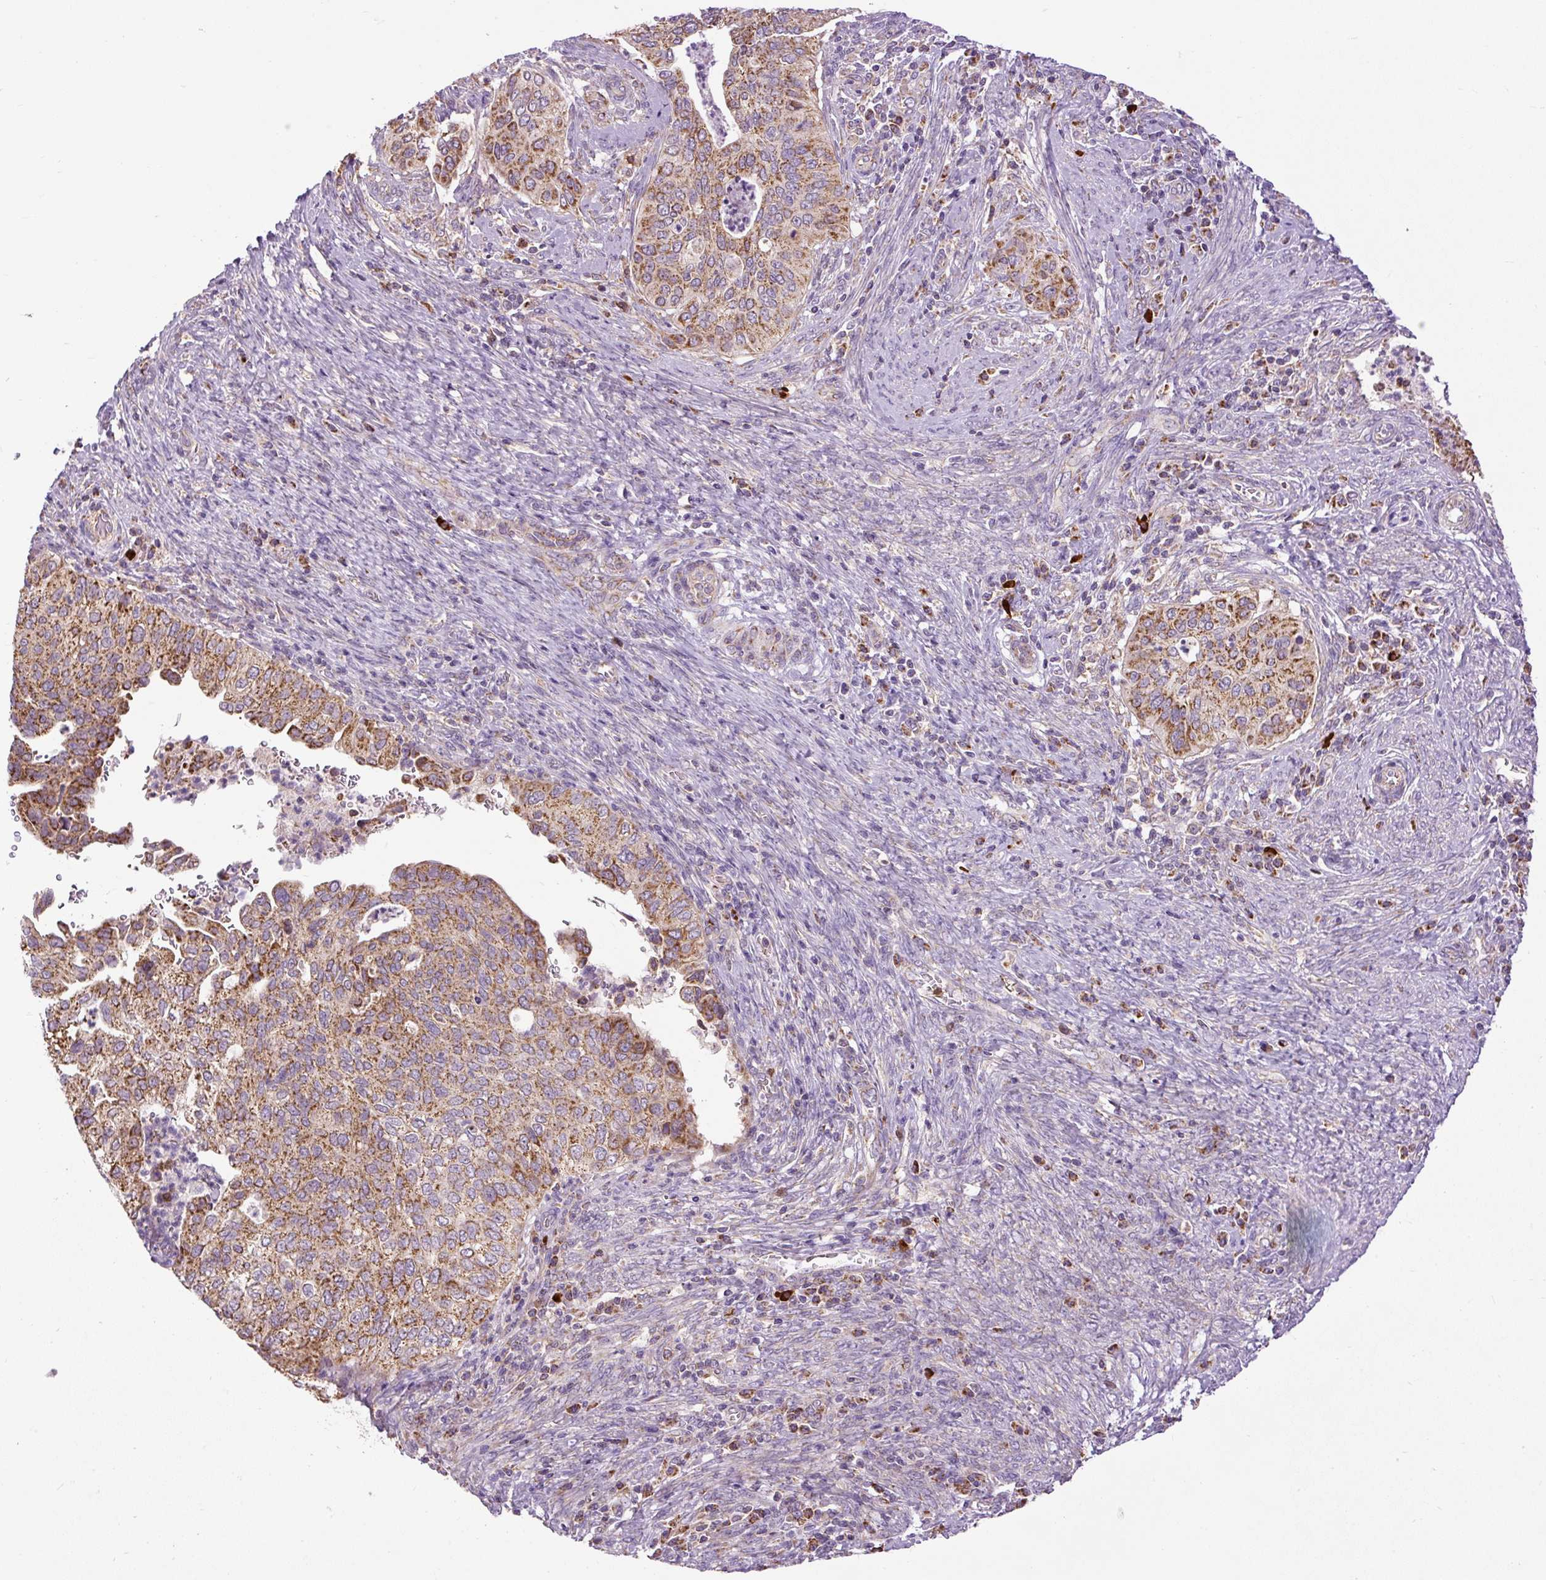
{"staining": {"intensity": "moderate", "quantity": ">75%", "location": "cytoplasmic/membranous"}, "tissue": "cervical cancer", "cell_type": "Tumor cells", "image_type": "cancer", "snomed": [{"axis": "morphology", "description": "Squamous cell carcinoma, NOS"}, {"axis": "topography", "description": "Cervix"}], "caption": "Moderate cytoplasmic/membranous protein staining is present in approximately >75% of tumor cells in cervical squamous cell carcinoma. (DAB (3,3'-diaminobenzidine) = brown stain, brightfield microscopy at high magnification).", "gene": "TM2D3", "patient": {"sex": "female", "age": 38}}